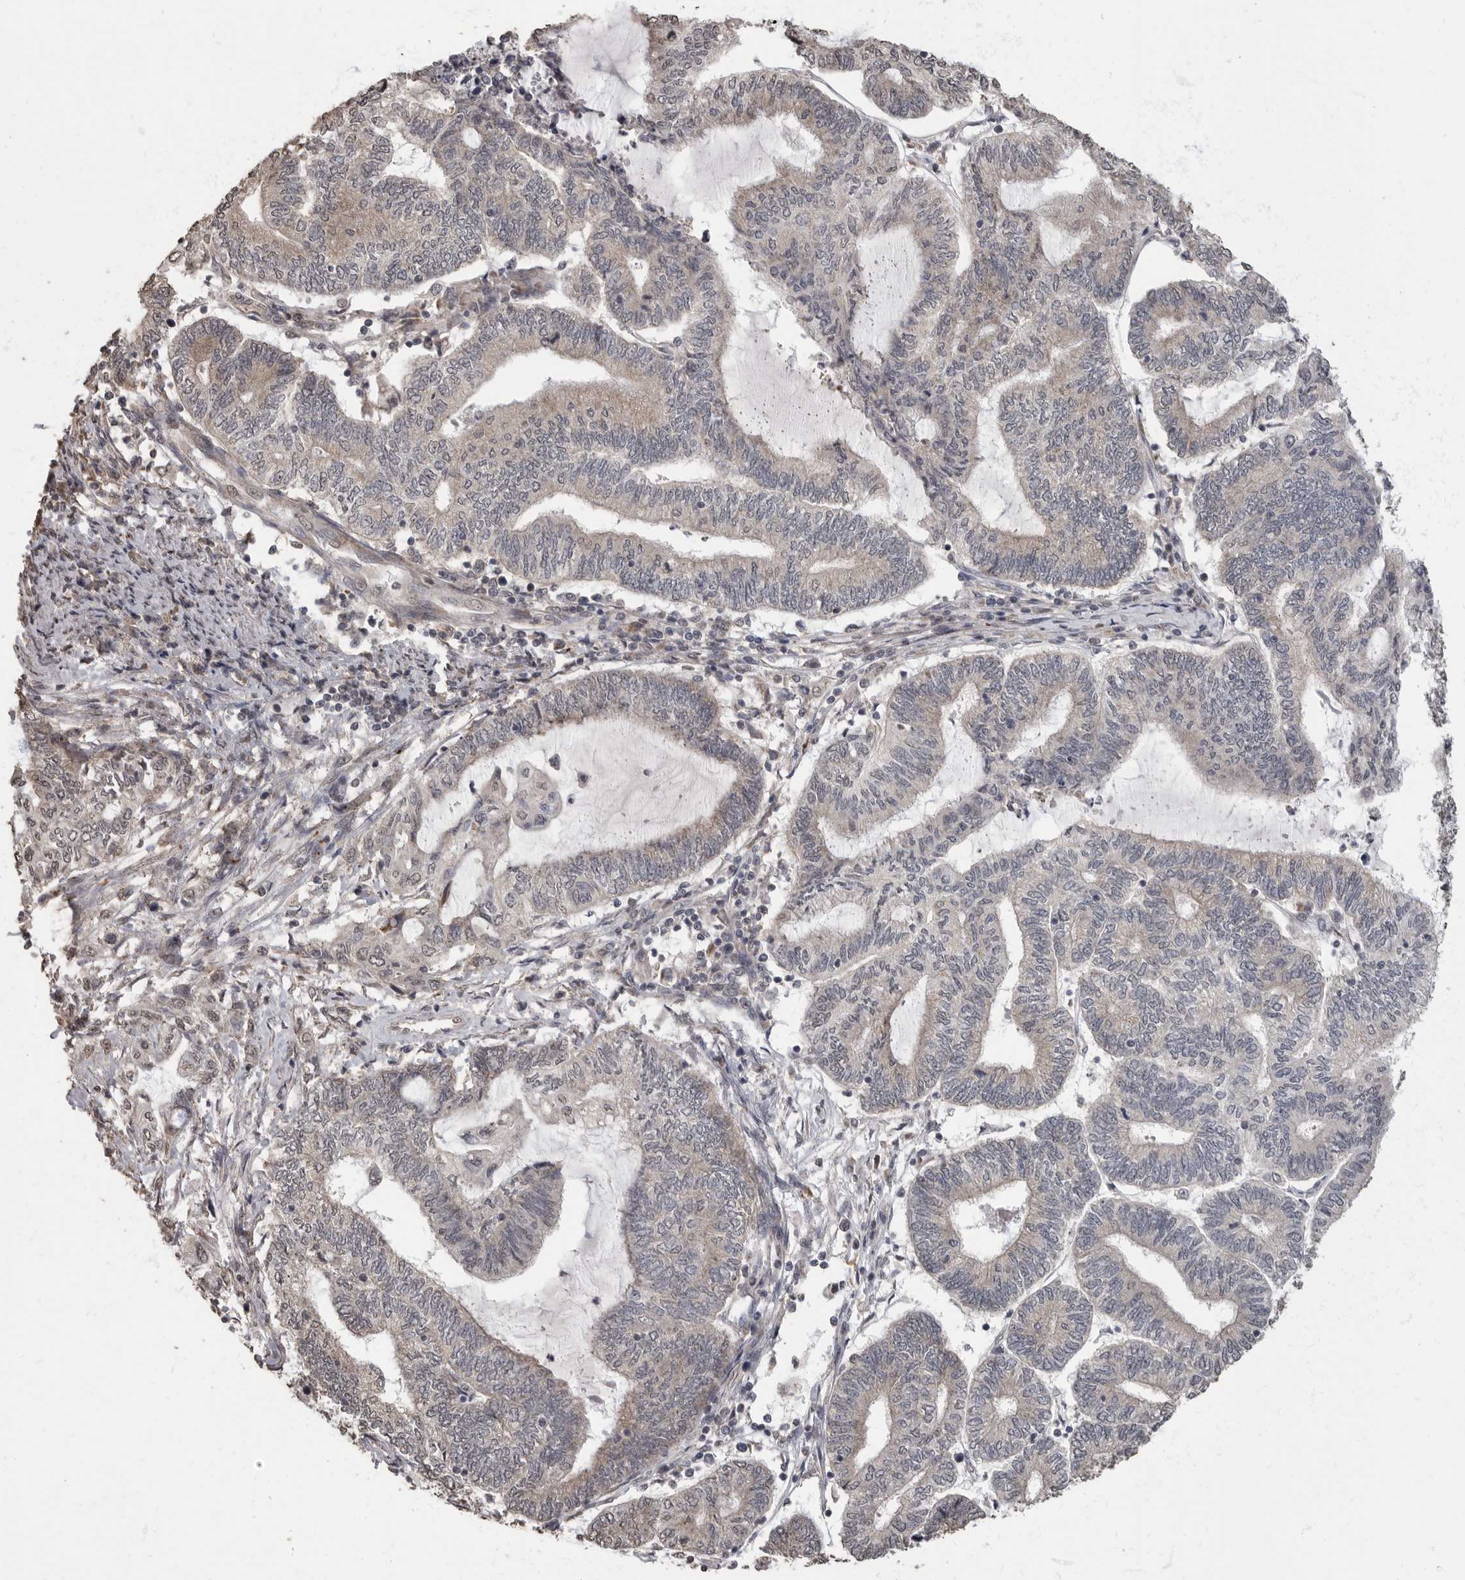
{"staining": {"intensity": "negative", "quantity": "none", "location": "none"}, "tissue": "endometrial cancer", "cell_type": "Tumor cells", "image_type": "cancer", "snomed": [{"axis": "morphology", "description": "Adenocarcinoma, NOS"}, {"axis": "topography", "description": "Uterus"}, {"axis": "topography", "description": "Endometrium"}], "caption": "This is an immunohistochemistry (IHC) histopathology image of human endometrial cancer. There is no expression in tumor cells.", "gene": "MAFG", "patient": {"sex": "female", "age": 70}}